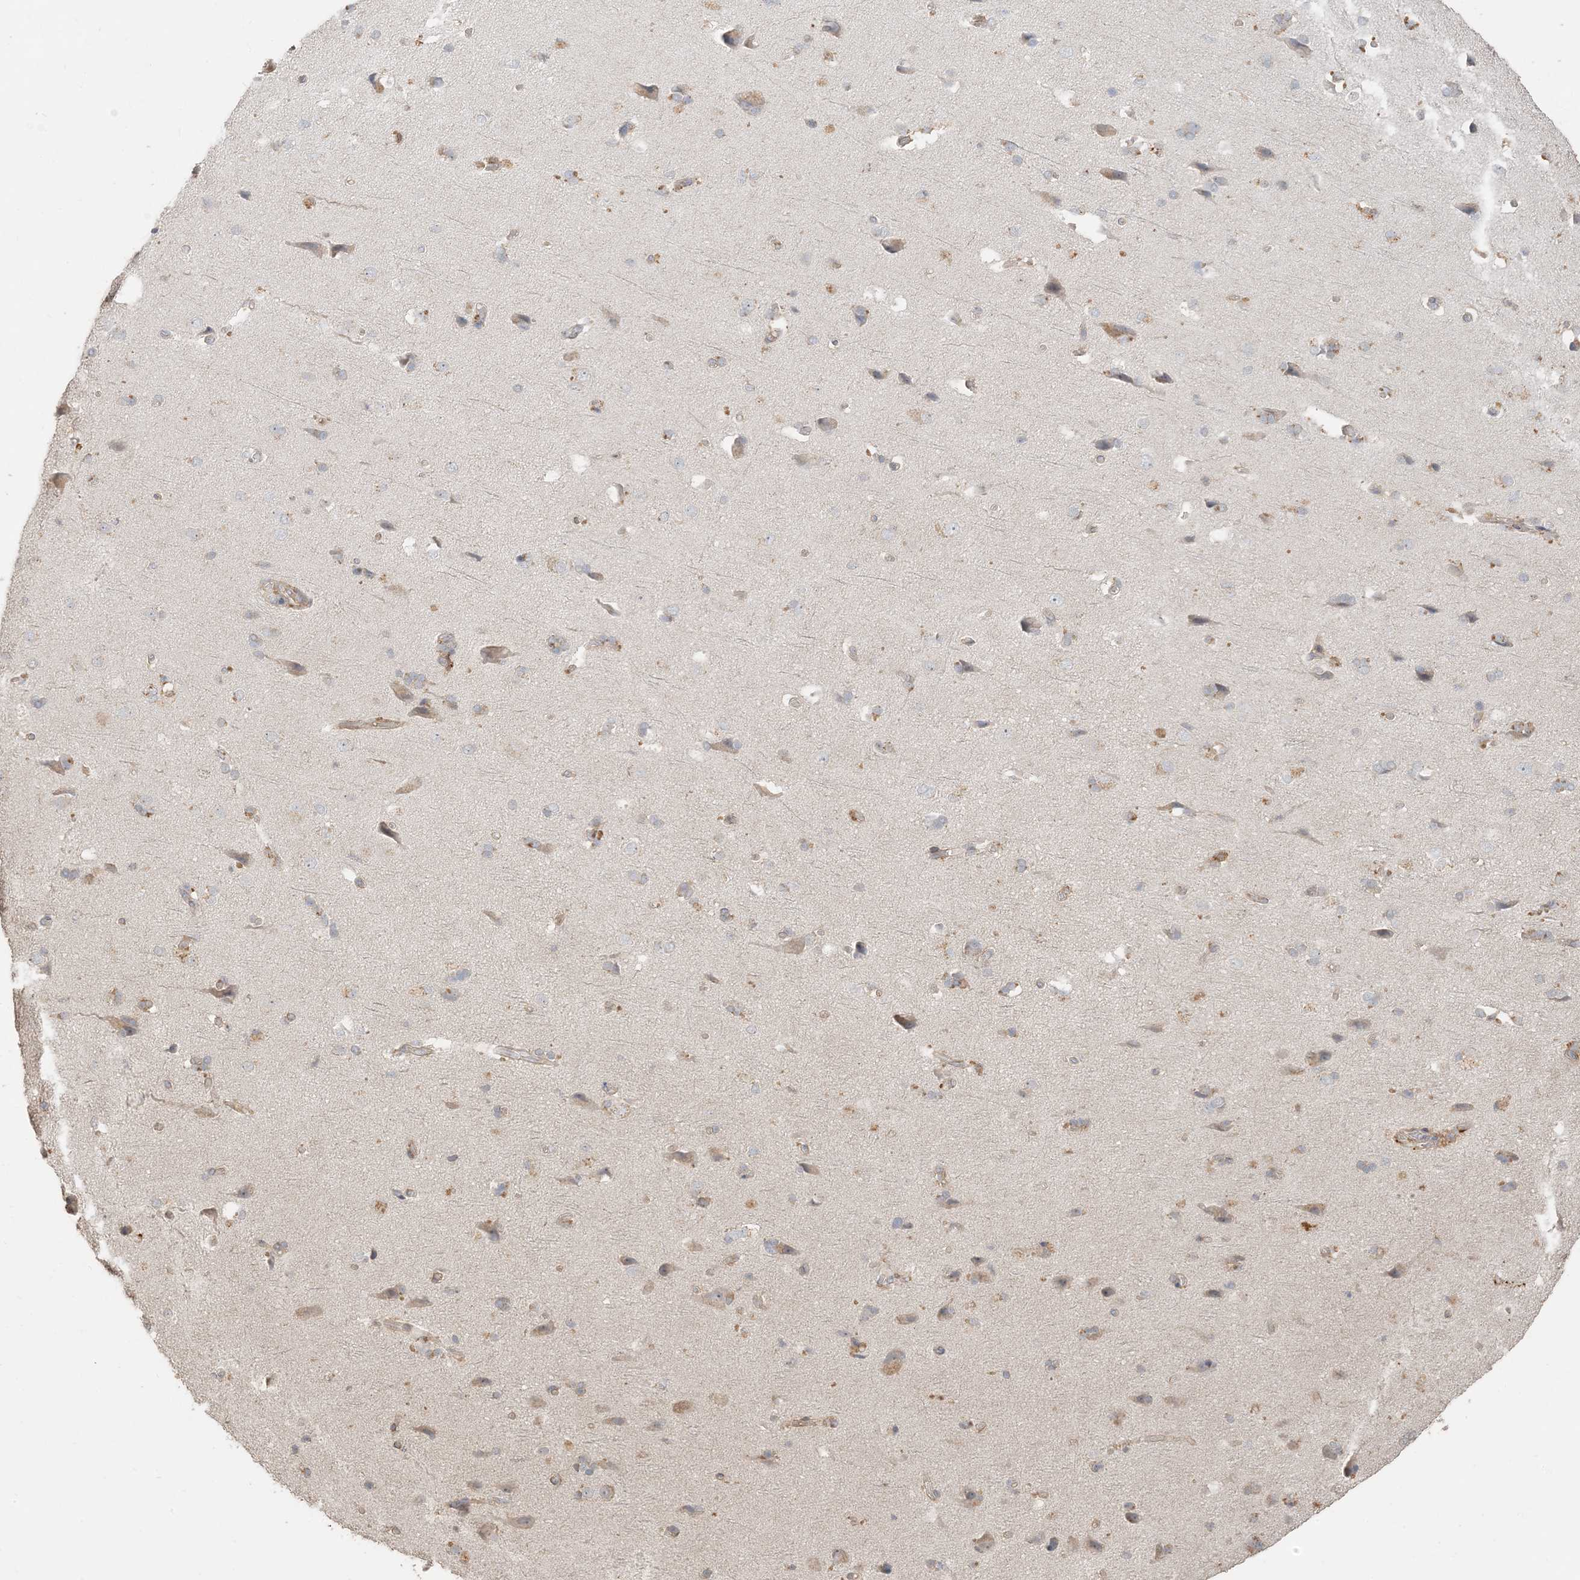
{"staining": {"intensity": "weak", "quantity": "25%-75%", "location": "cytoplasmic/membranous"}, "tissue": "cerebral cortex", "cell_type": "Endothelial cells", "image_type": "normal", "snomed": [{"axis": "morphology", "description": "Normal tissue, NOS"}, {"axis": "topography", "description": "Cerebral cortex"}], "caption": "Cerebral cortex was stained to show a protein in brown. There is low levels of weak cytoplasmic/membranous staining in about 25%-75% of endothelial cells. Ihc stains the protein in brown and the nuclei are stained blue.", "gene": "RNF175", "patient": {"sex": "male", "age": 62}}